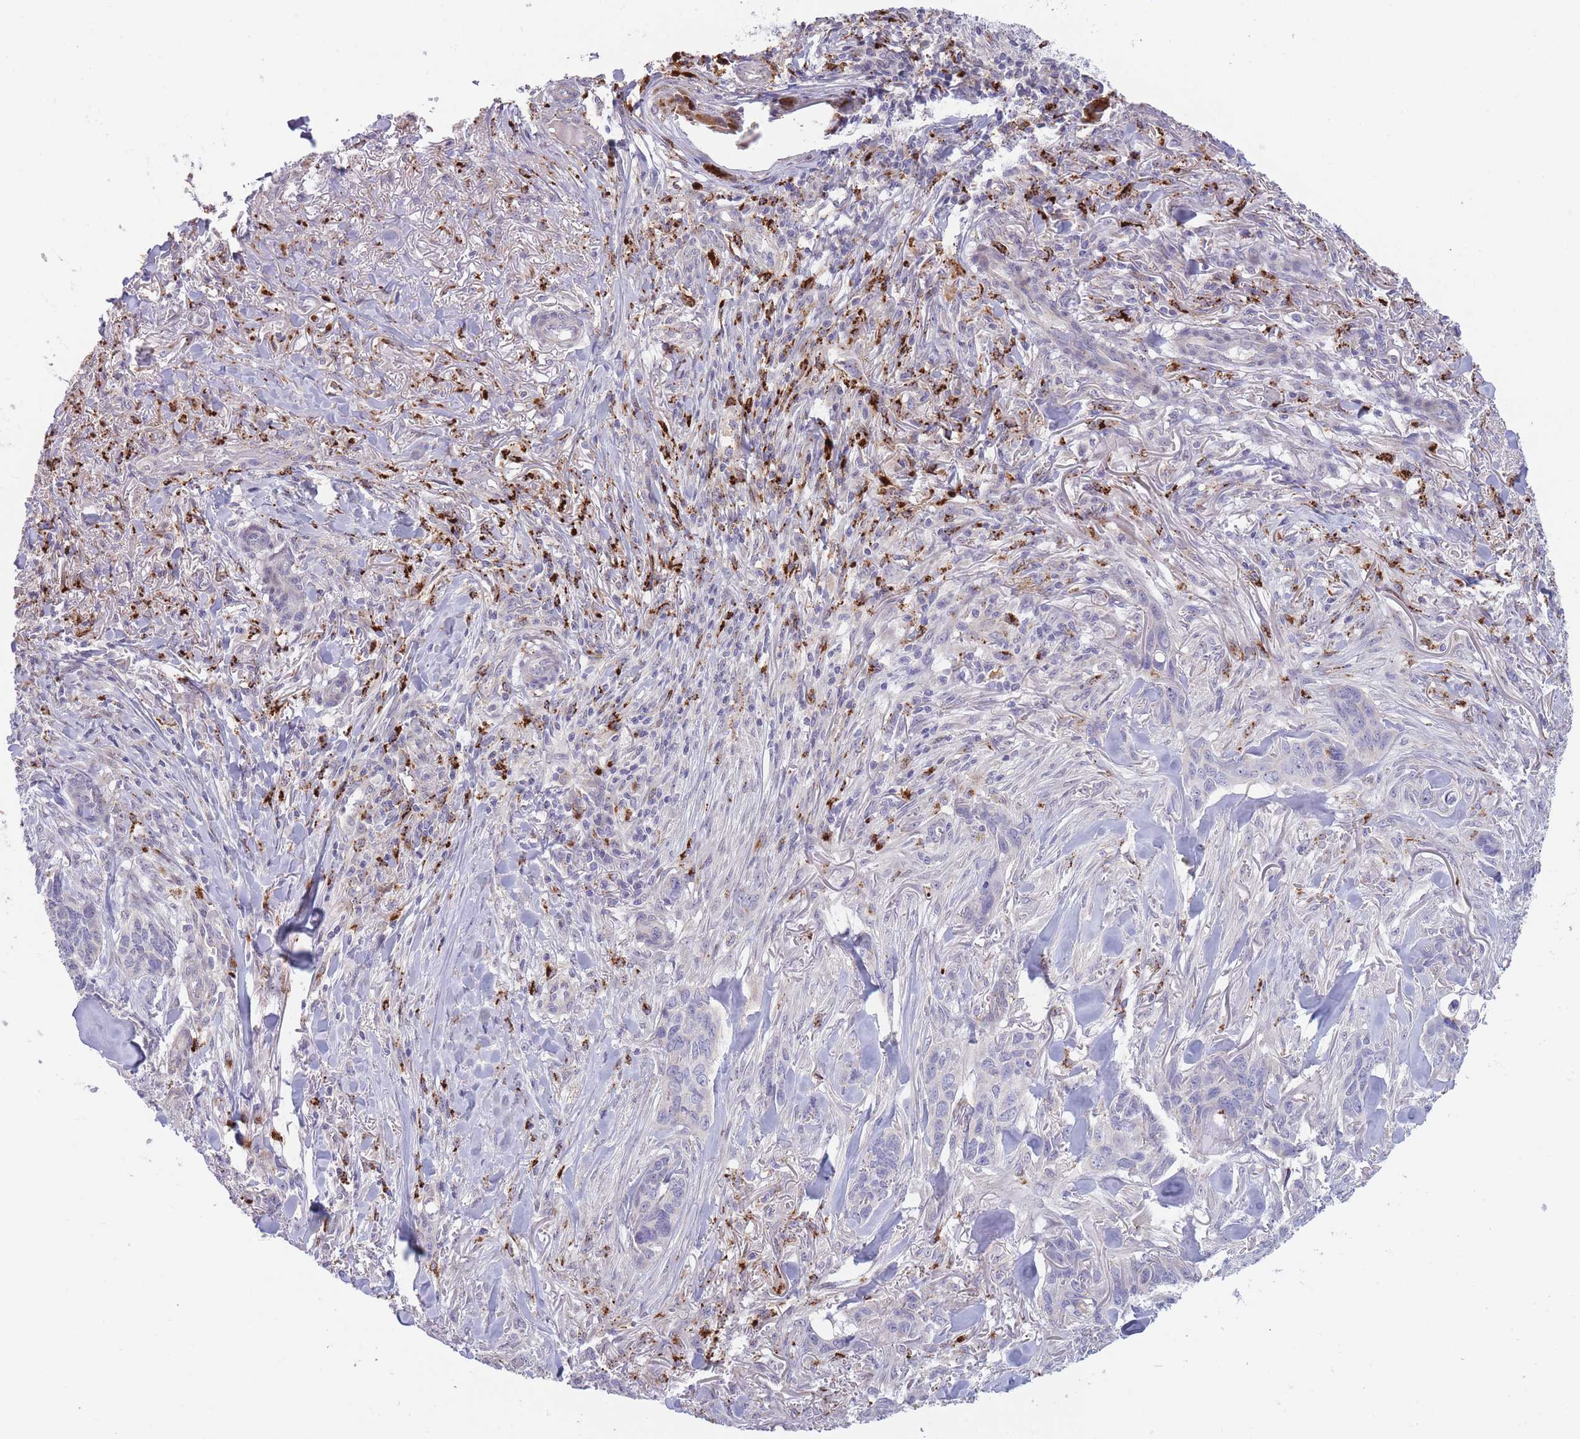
{"staining": {"intensity": "negative", "quantity": "none", "location": "none"}, "tissue": "skin cancer", "cell_type": "Tumor cells", "image_type": "cancer", "snomed": [{"axis": "morphology", "description": "Basal cell carcinoma"}, {"axis": "topography", "description": "Skin"}], "caption": "Human basal cell carcinoma (skin) stained for a protein using IHC demonstrates no positivity in tumor cells.", "gene": "TRIM61", "patient": {"sex": "male", "age": 86}}